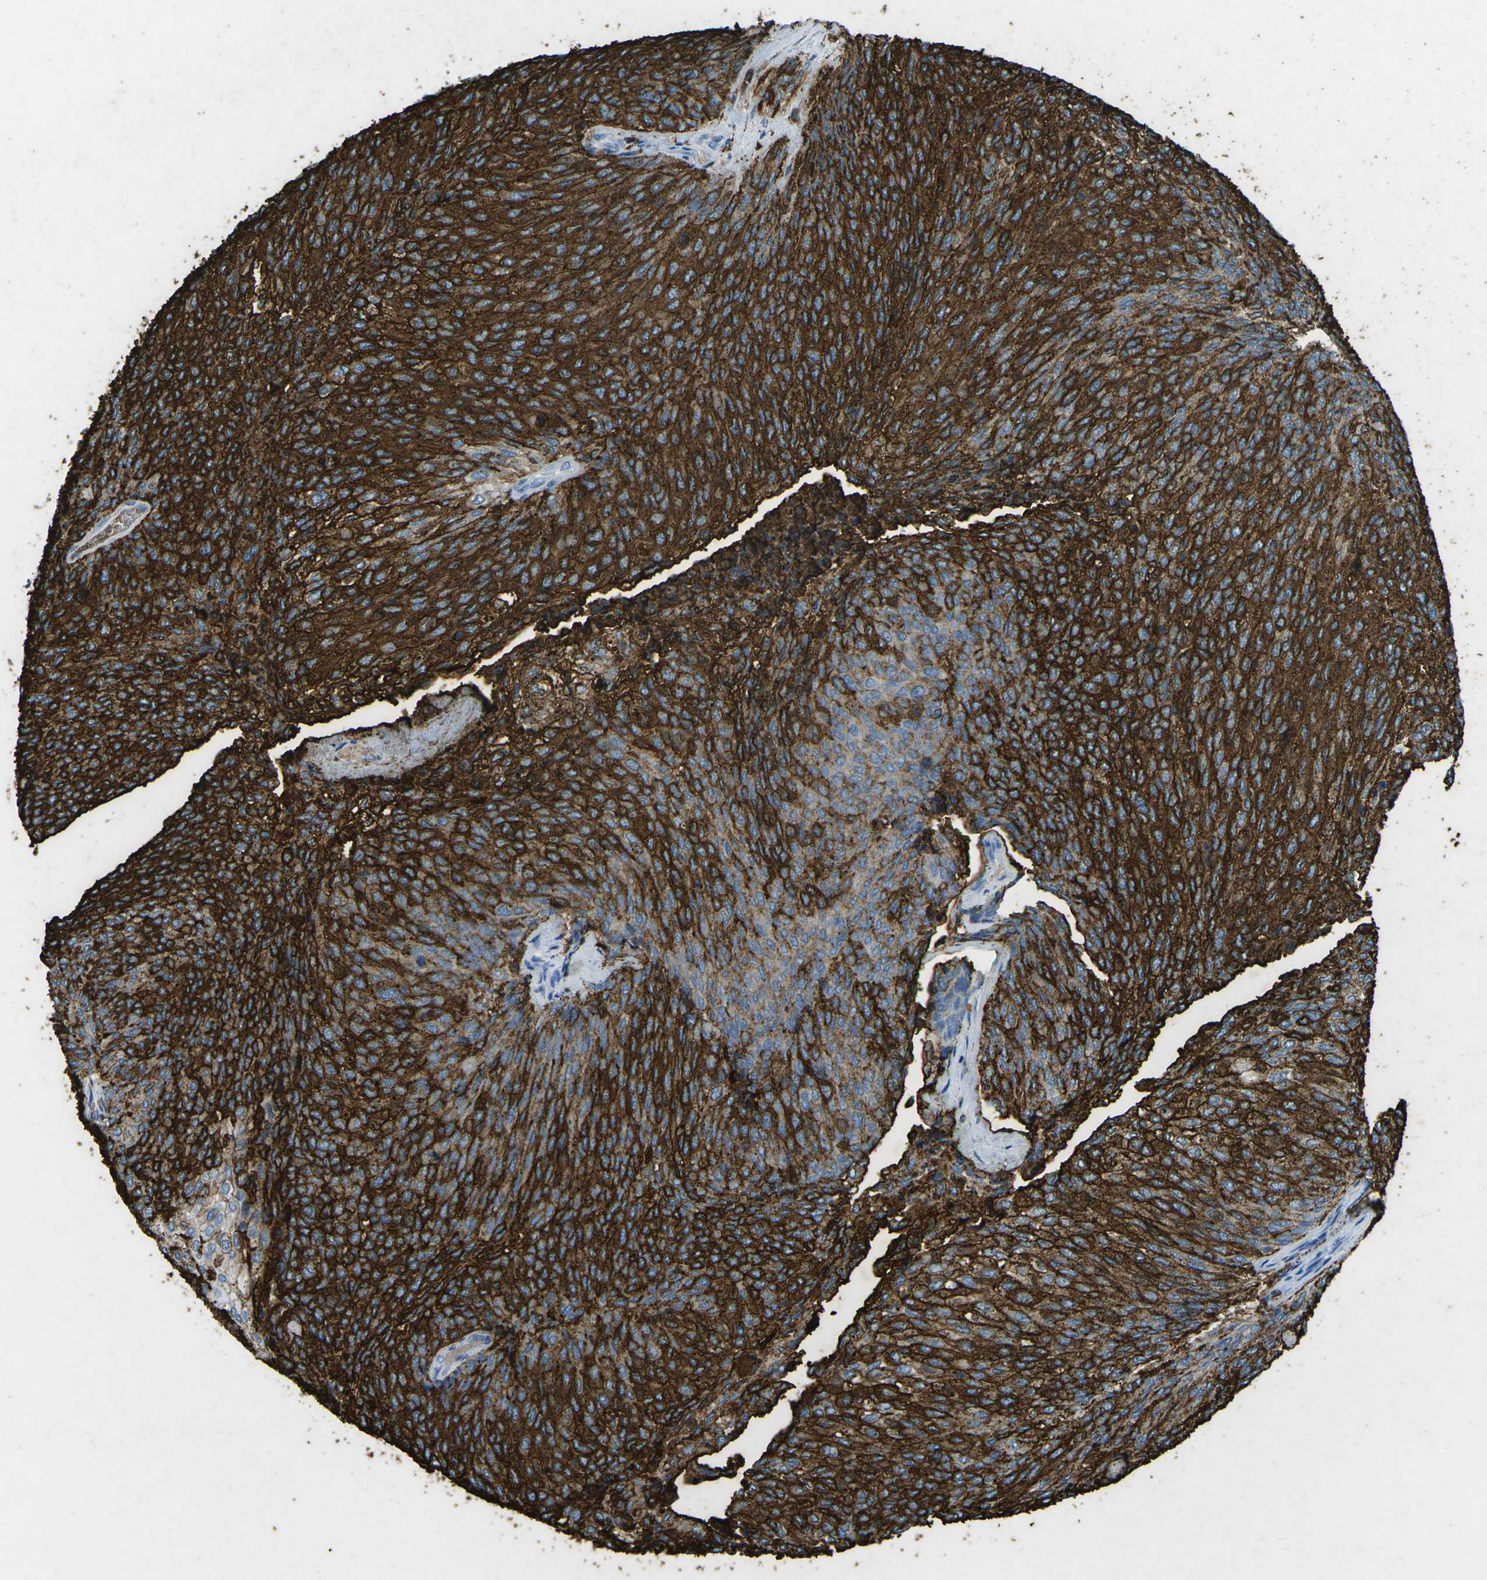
{"staining": {"intensity": "strong", "quantity": ">75%", "location": "cytoplasmic/membranous"}, "tissue": "urothelial cancer", "cell_type": "Tumor cells", "image_type": "cancer", "snomed": [{"axis": "morphology", "description": "Urothelial carcinoma, Low grade"}, {"axis": "topography", "description": "Urinary bladder"}], "caption": "Urothelial carcinoma (low-grade) tissue displays strong cytoplasmic/membranous positivity in about >75% of tumor cells", "gene": "CTAGE1", "patient": {"sex": "female", "age": 79}}